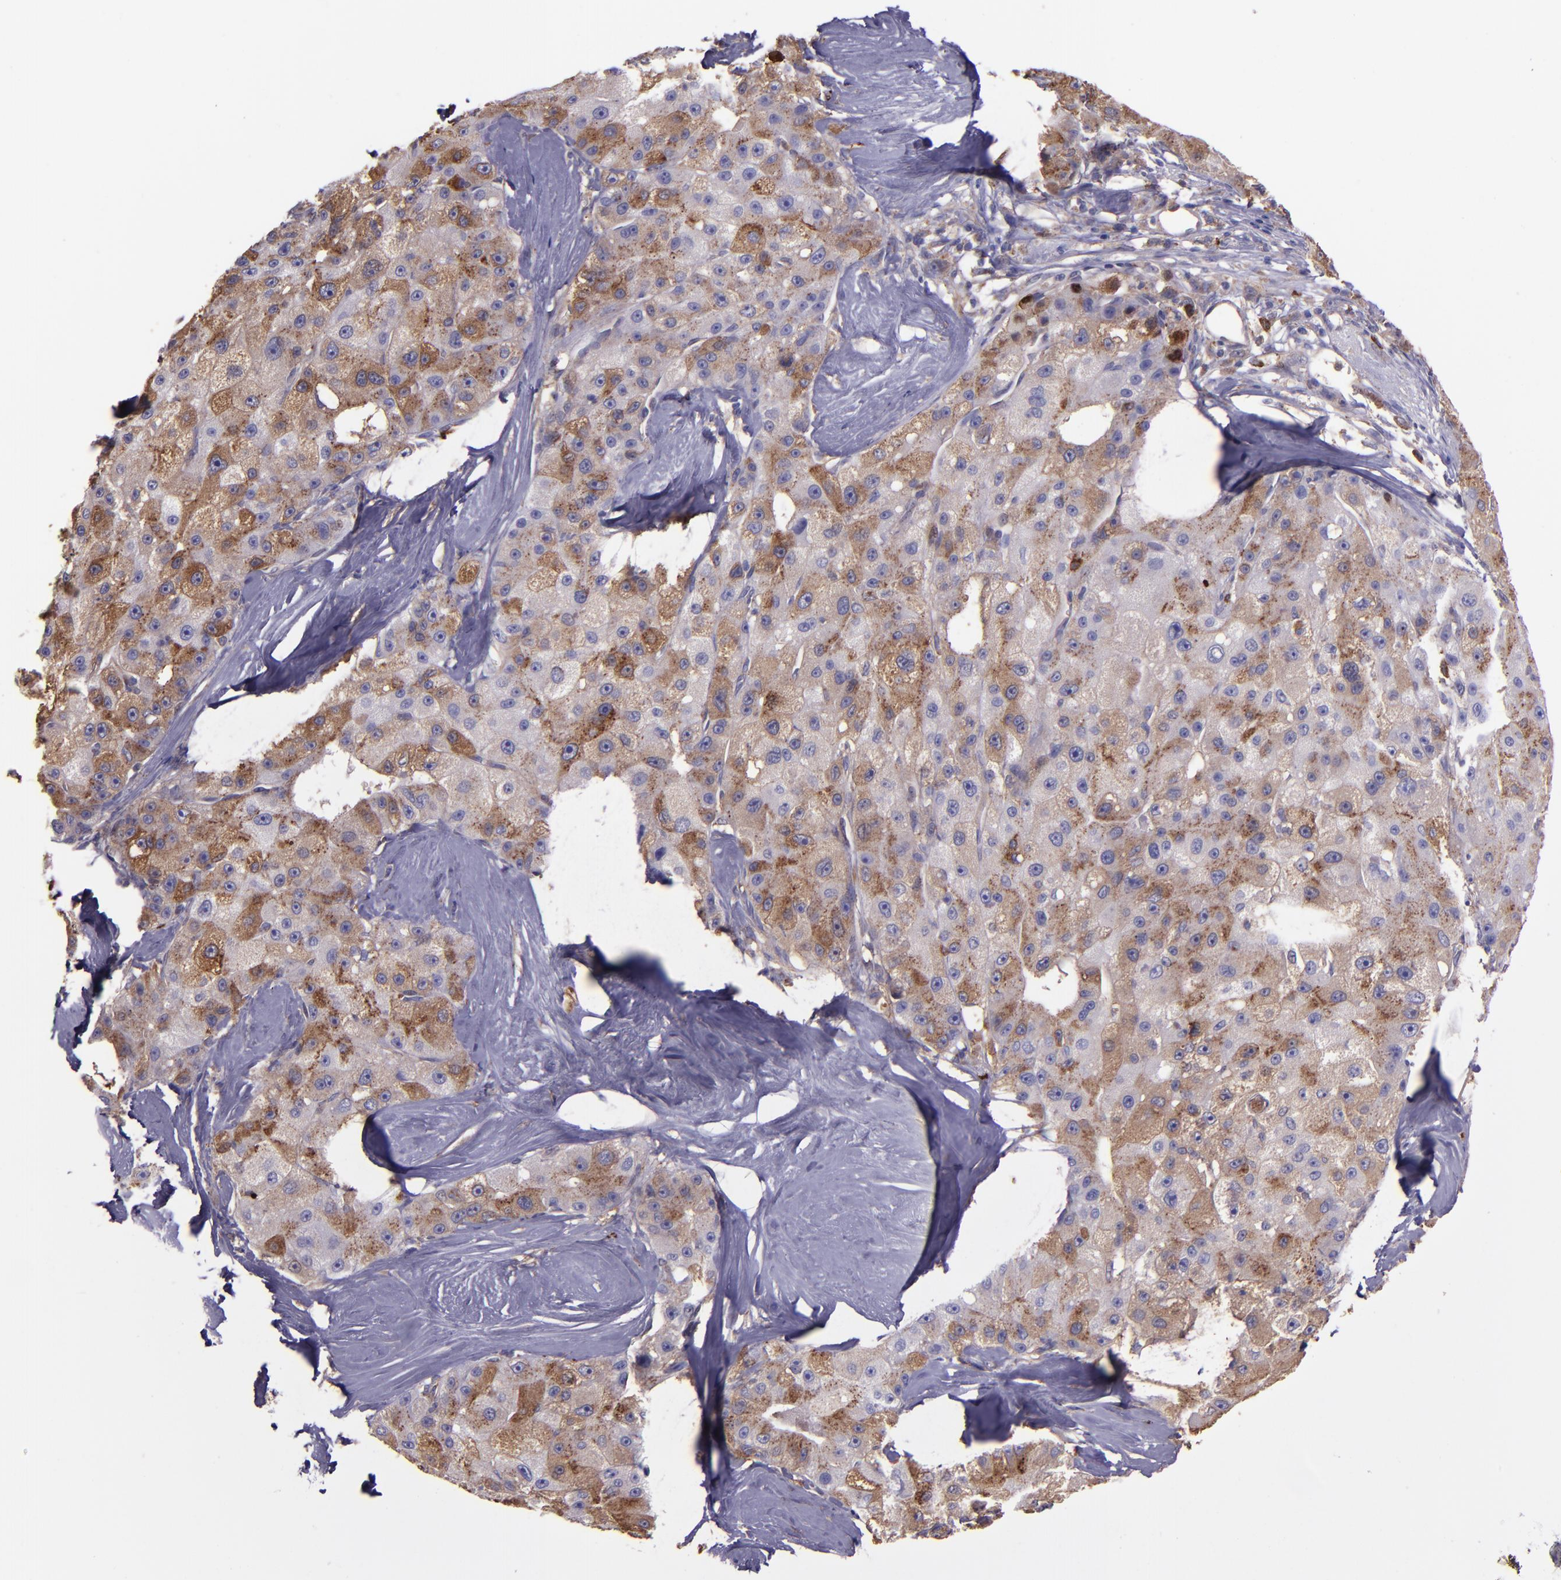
{"staining": {"intensity": "moderate", "quantity": "25%-75%", "location": "cytoplasmic/membranous"}, "tissue": "liver cancer", "cell_type": "Tumor cells", "image_type": "cancer", "snomed": [{"axis": "morphology", "description": "Carcinoma, Hepatocellular, NOS"}, {"axis": "topography", "description": "Liver"}], "caption": "Moderate cytoplasmic/membranous expression is seen in approximately 25%-75% of tumor cells in liver cancer (hepatocellular carcinoma). (brown staining indicates protein expression, while blue staining denotes nuclei).", "gene": "WASHC1", "patient": {"sex": "male", "age": 80}}